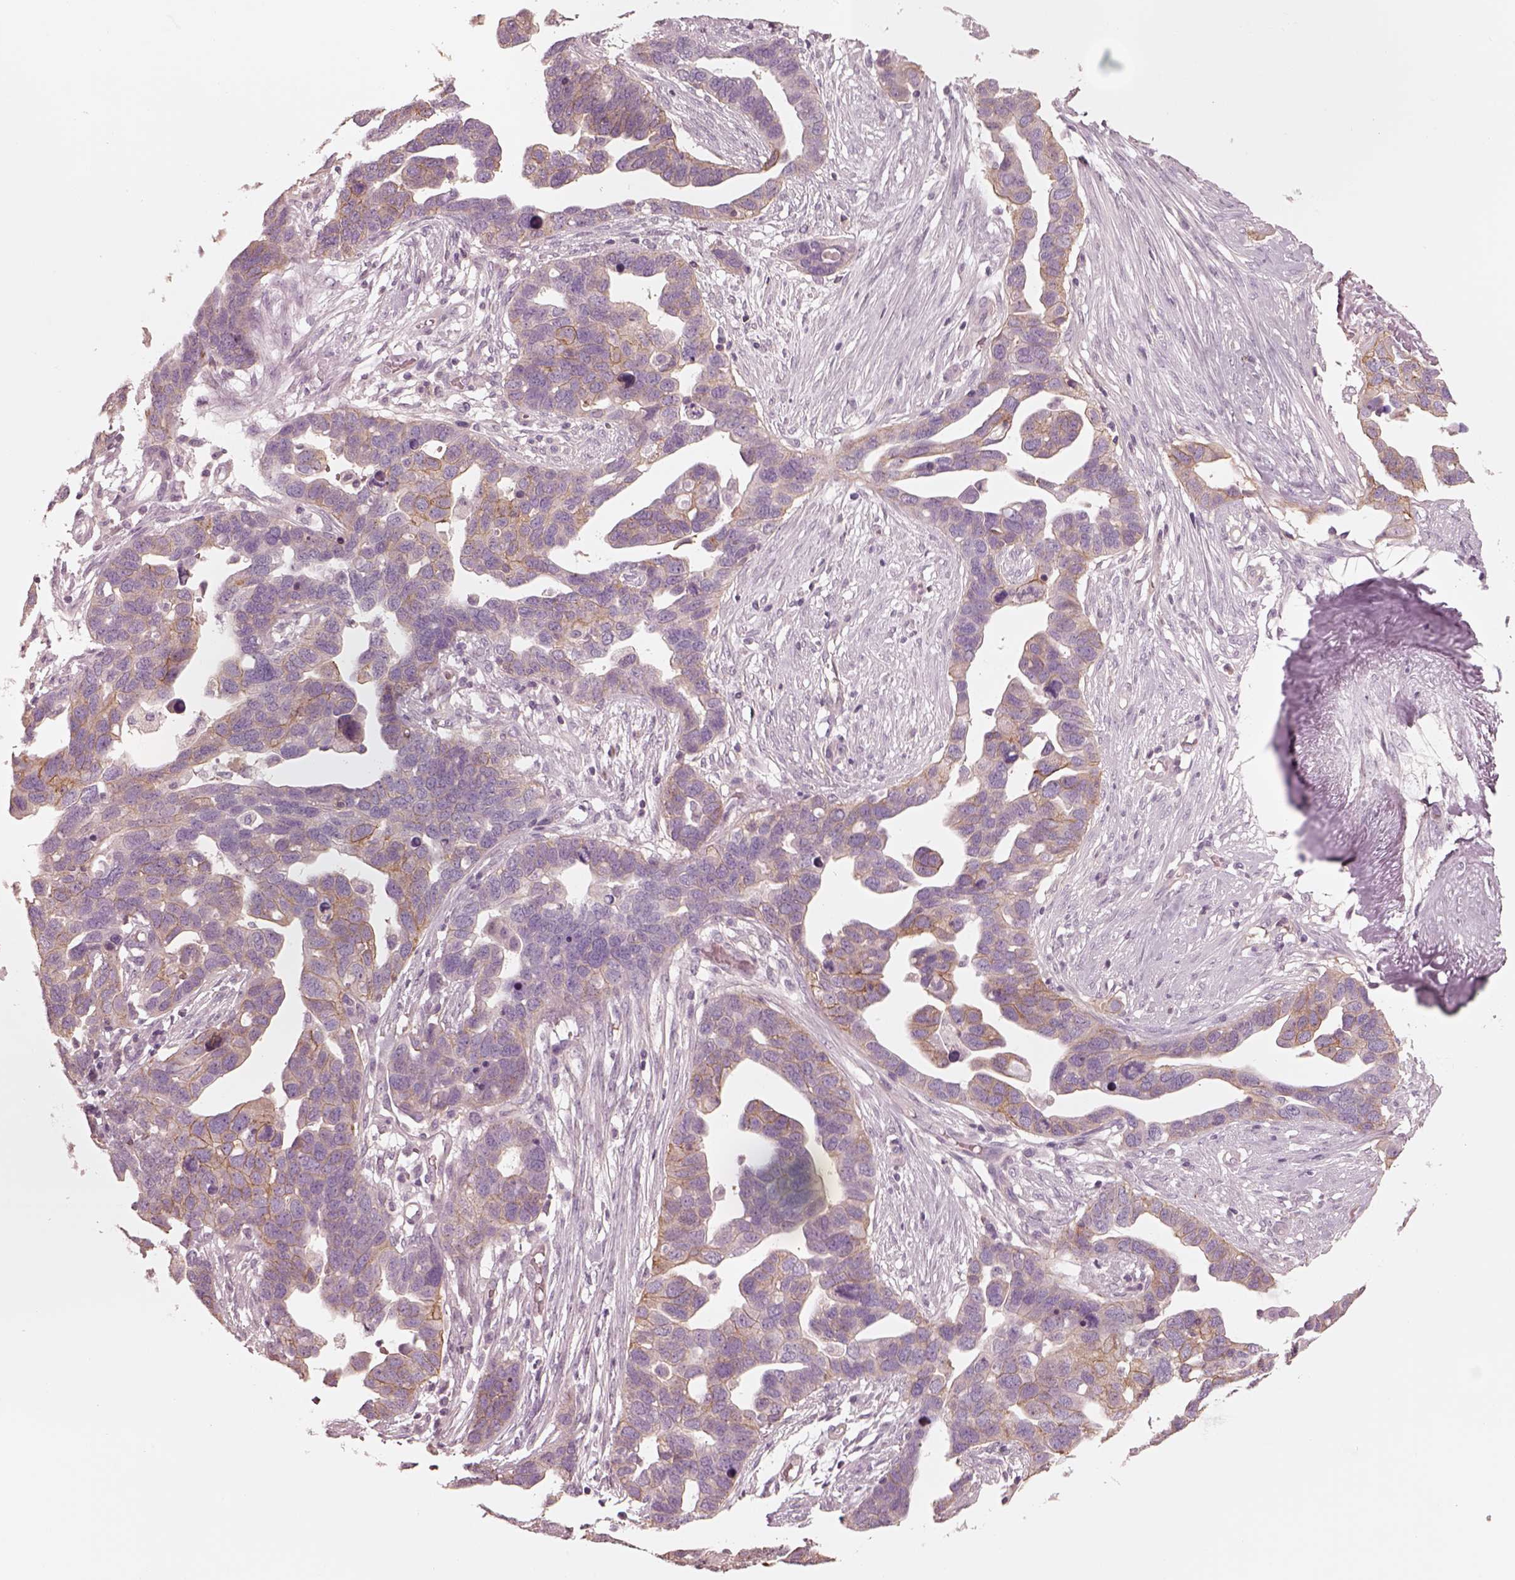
{"staining": {"intensity": "moderate", "quantity": "25%-75%", "location": "cytoplasmic/membranous"}, "tissue": "ovarian cancer", "cell_type": "Tumor cells", "image_type": "cancer", "snomed": [{"axis": "morphology", "description": "Cystadenocarcinoma, serous, NOS"}, {"axis": "topography", "description": "Ovary"}], "caption": "Approximately 25%-75% of tumor cells in human ovarian cancer show moderate cytoplasmic/membranous protein positivity as visualized by brown immunohistochemical staining.", "gene": "GPRIN1", "patient": {"sex": "female", "age": 54}}